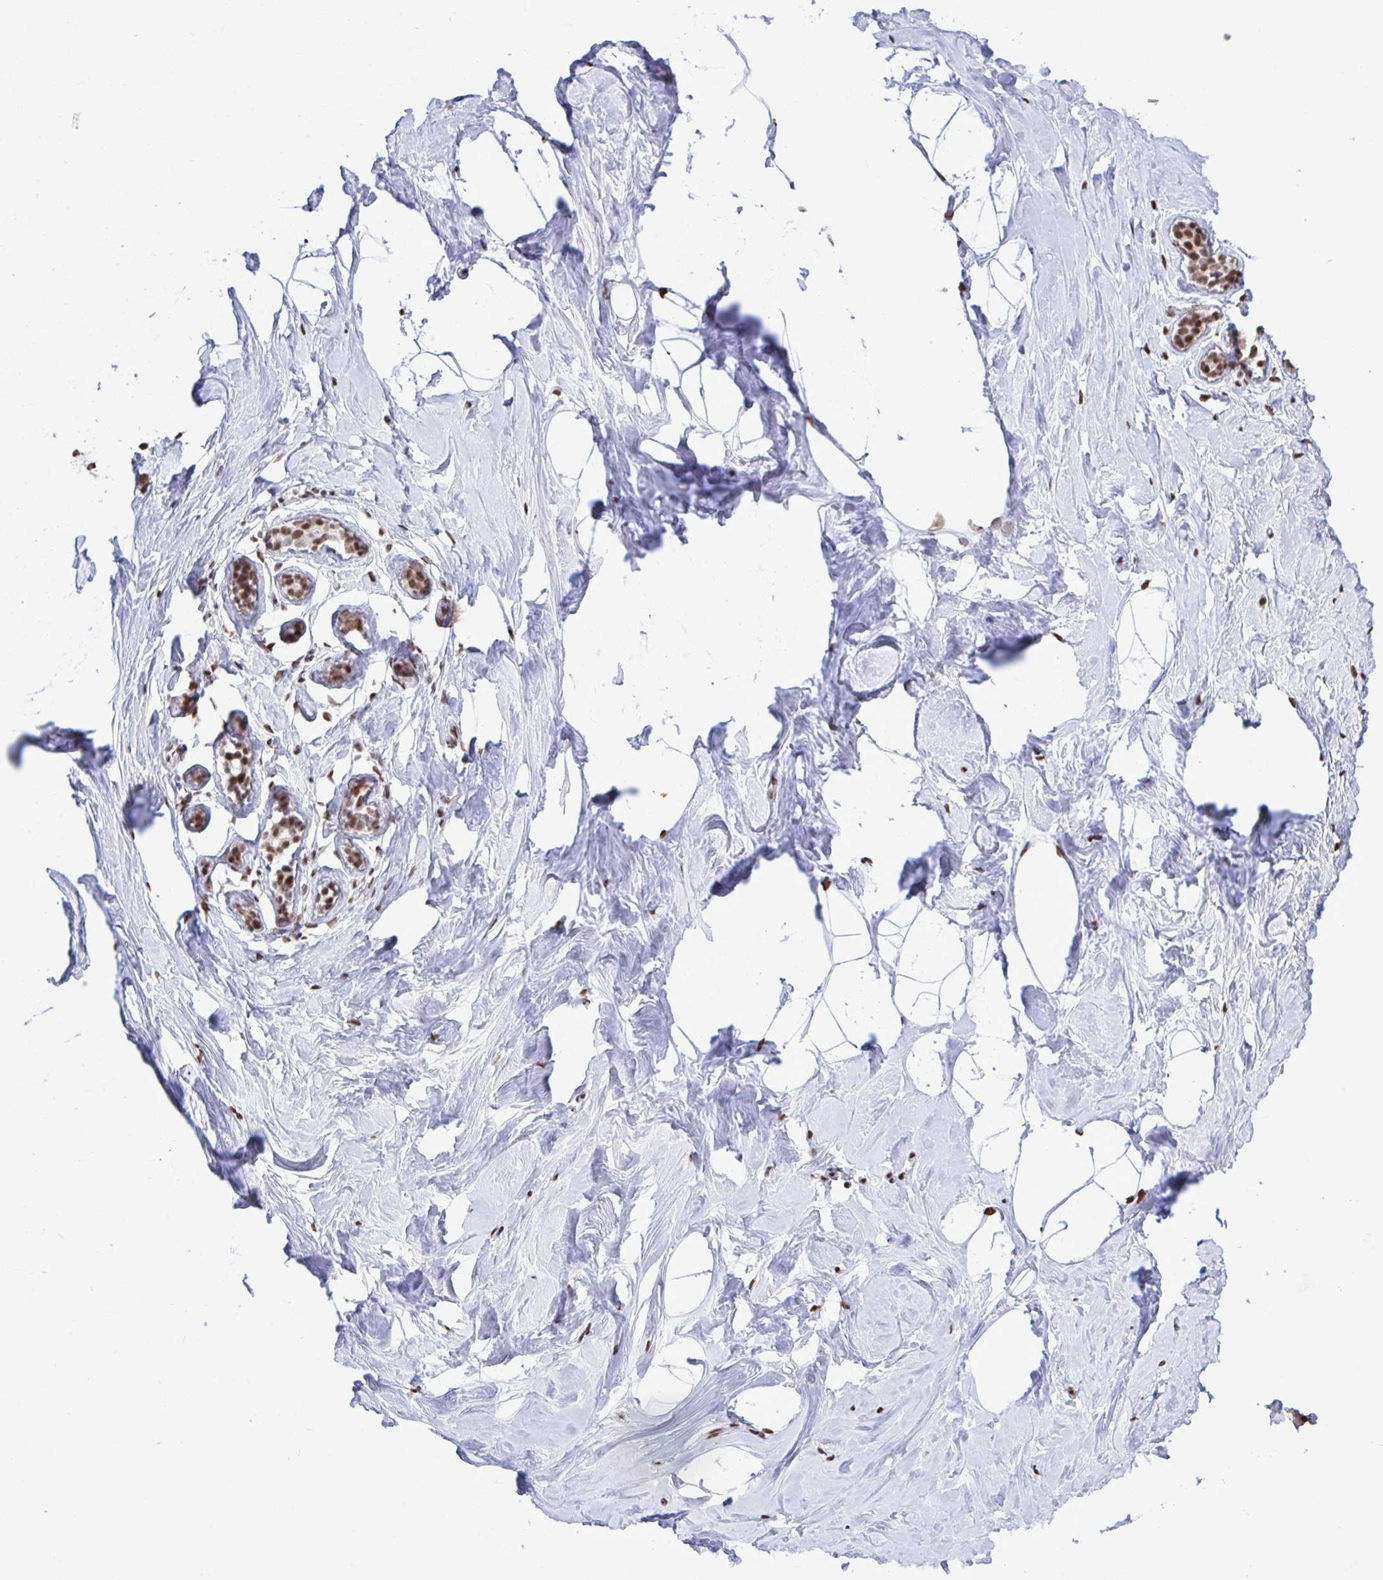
{"staining": {"intensity": "negative", "quantity": "none", "location": "none"}, "tissue": "breast", "cell_type": "Adipocytes", "image_type": "normal", "snomed": [{"axis": "morphology", "description": "Normal tissue, NOS"}, {"axis": "topography", "description": "Breast"}], "caption": "DAB (3,3'-diaminobenzidine) immunohistochemical staining of unremarkable breast demonstrates no significant positivity in adipocytes.", "gene": "HNRNPDL", "patient": {"sex": "female", "age": 32}}